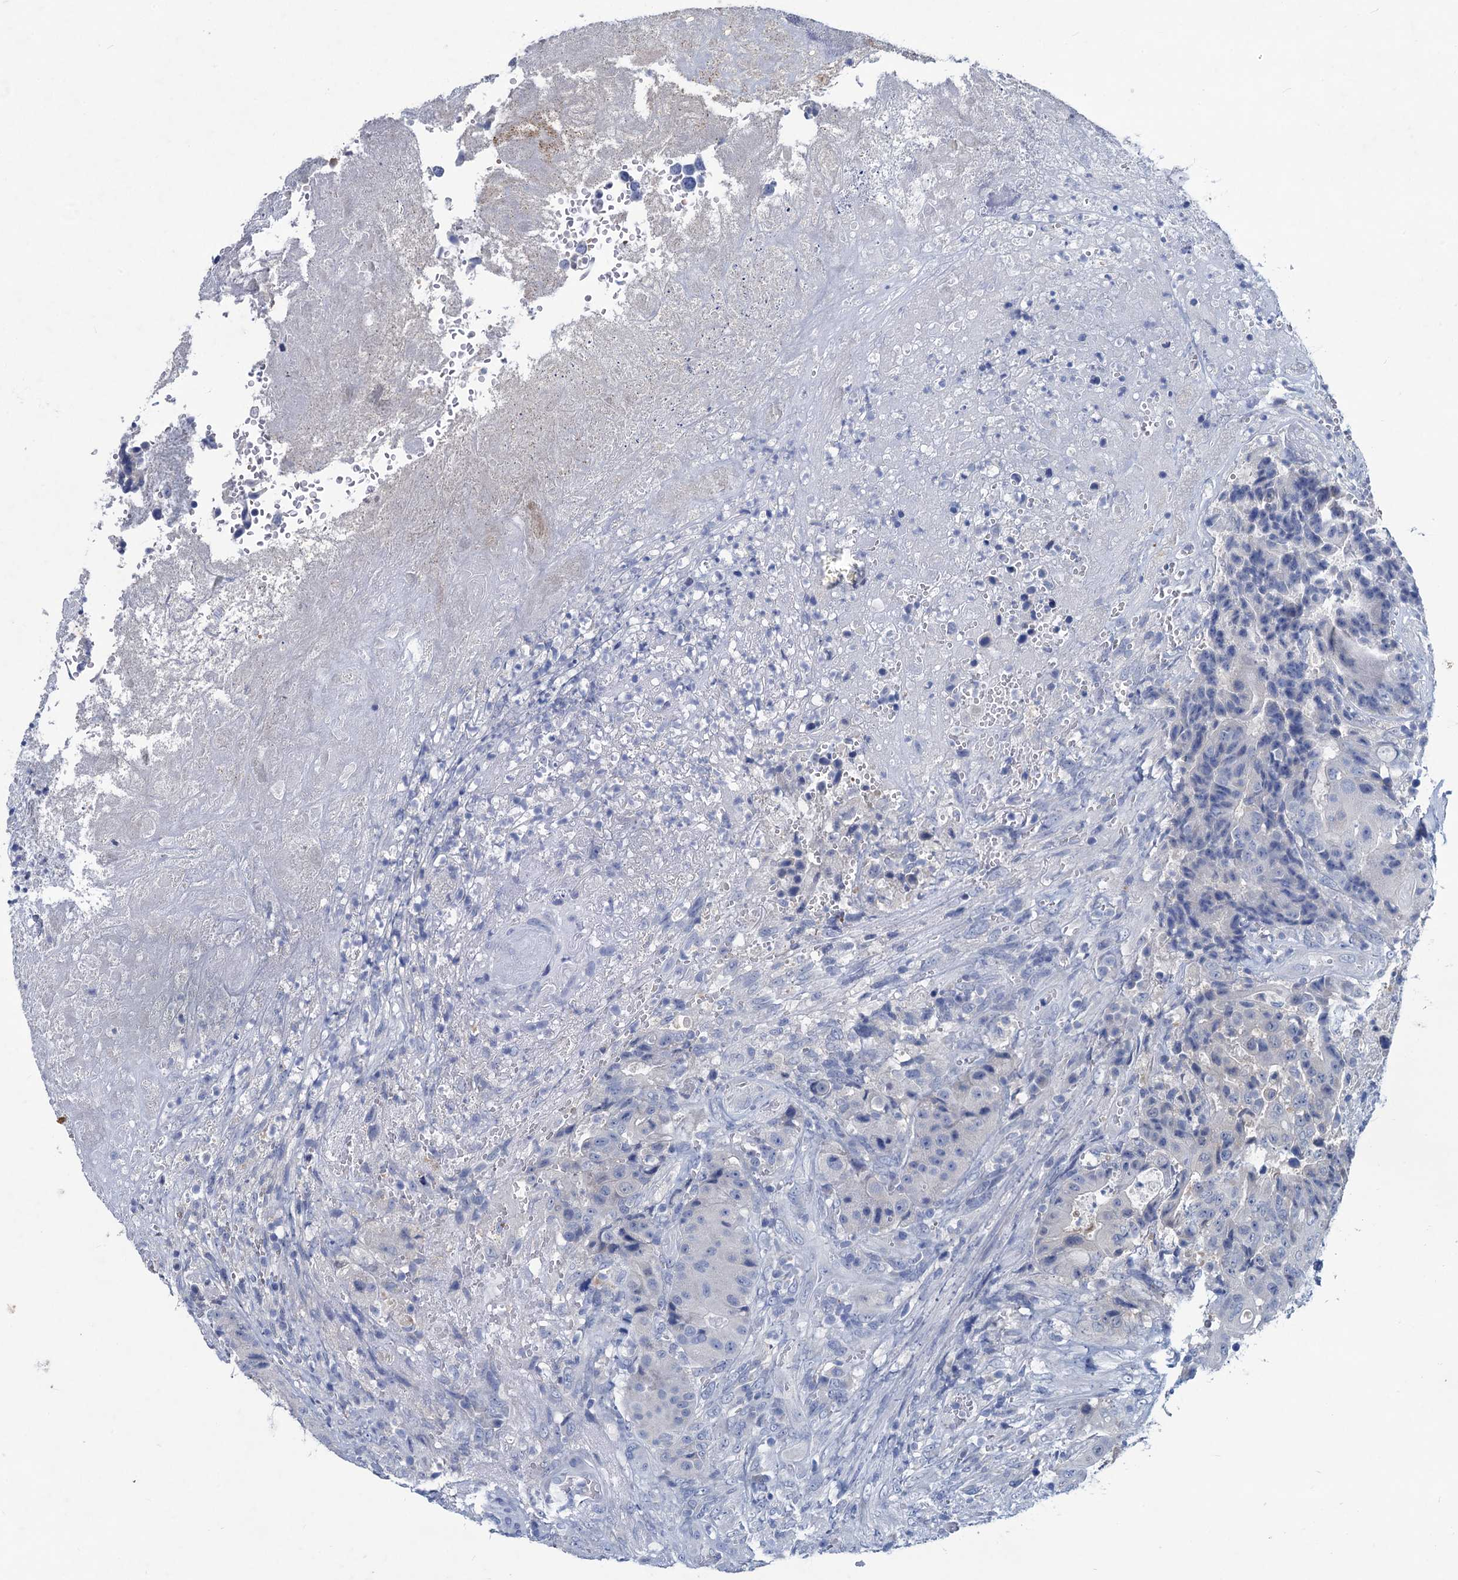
{"staining": {"intensity": "negative", "quantity": "none", "location": "none"}, "tissue": "colorectal cancer", "cell_type": "Tumor cells", "image_type": "cancer", "snomed": [{"axis": "morphology", "description": "Adenocarcinoma, NOS"}, {"axis": "topography", "description": "Rectum"}], "caption": "IHC photomicrograph of neoplastic tissue: colorectal adenocarcinoma stained with DAB reveals no significant protein expression in tumor cells.", "gene": "RTKN2", "patient": {"sex": "male", "age": 69}}